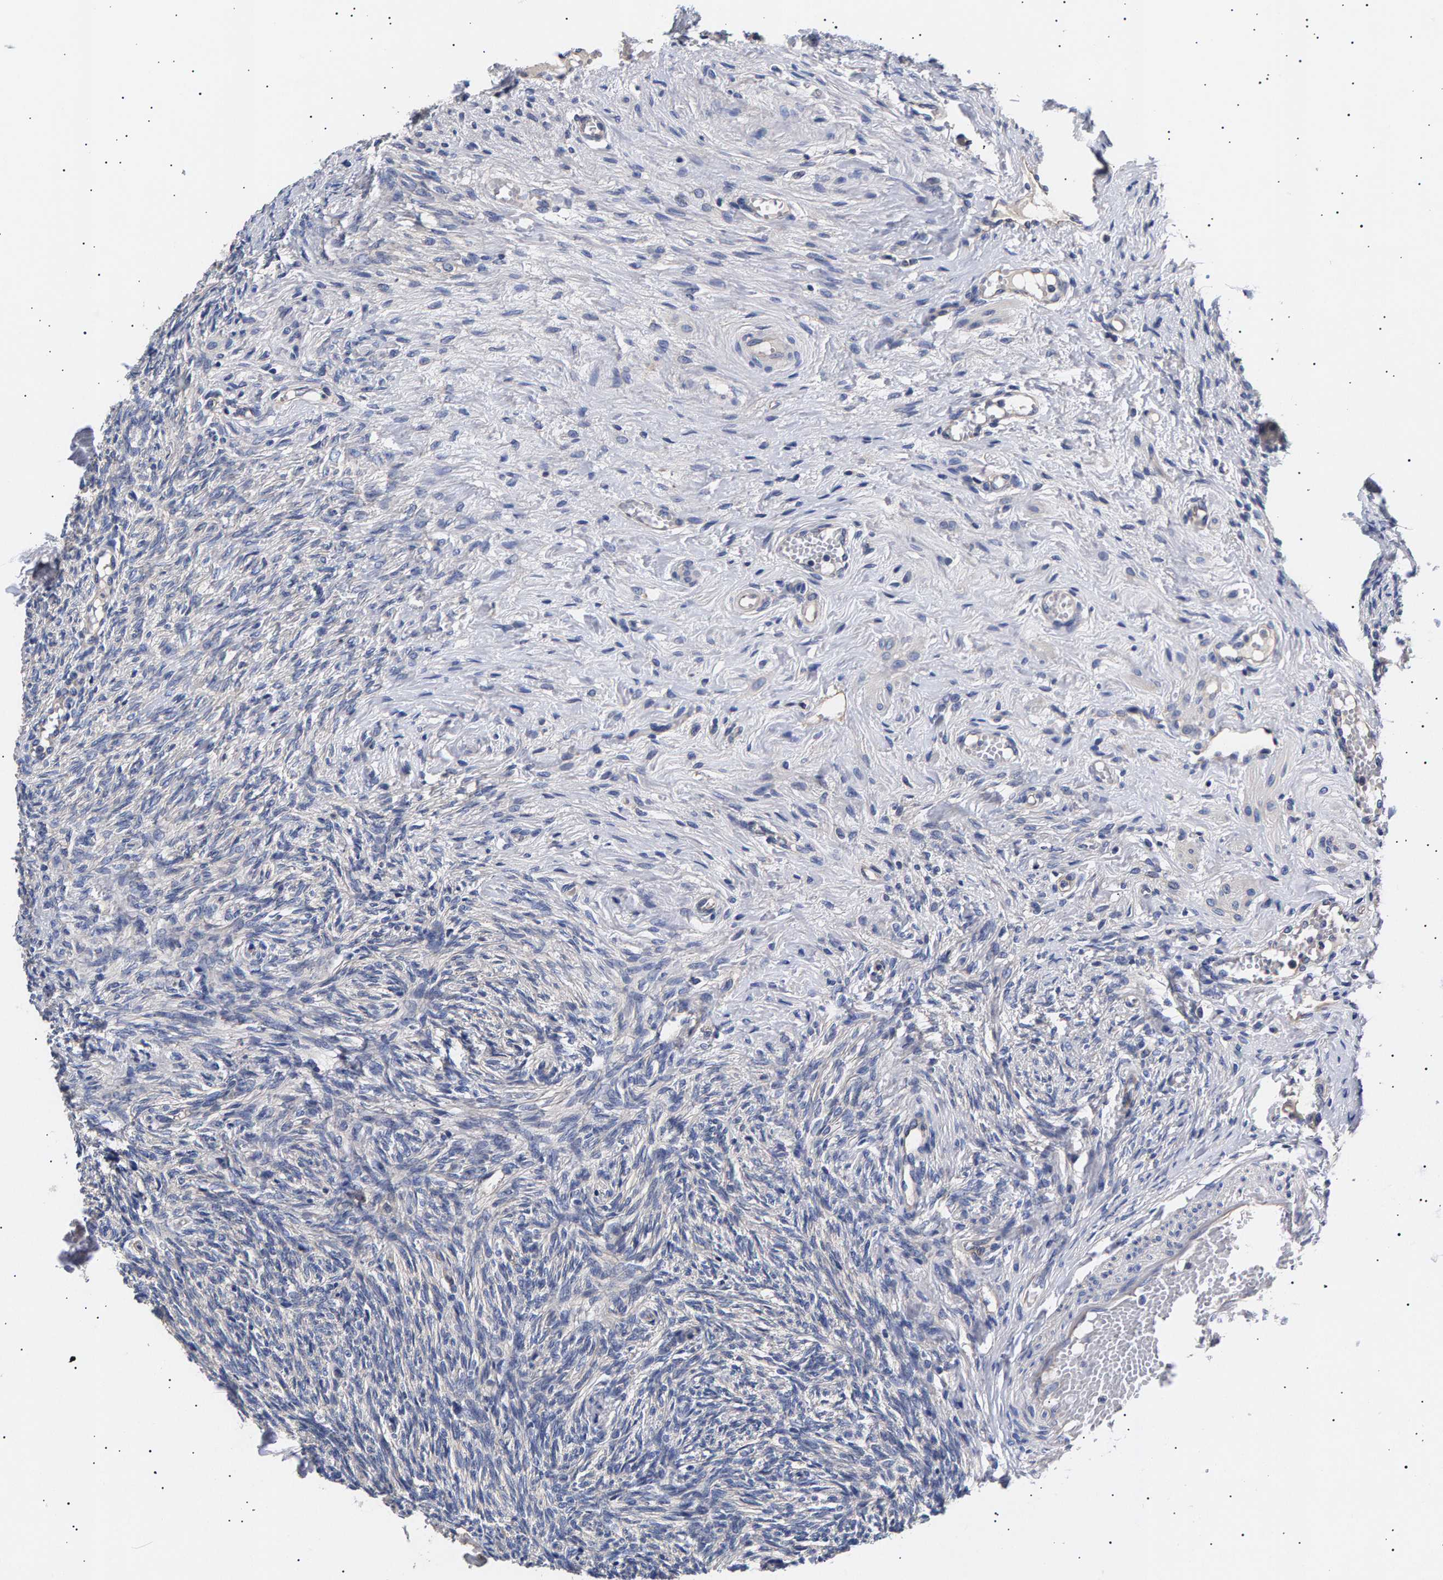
{"staining": {"intensity": "negative", "quantity": "none", "location": "none"}, "tissue": "ovary", "cell_type": "Ovarian stroma cells", "image_type": "normal", "snomed": [{"axis": "morphology", "description": "Normal tissue, NOS"}, {"axis": "topography", "description": "Ovary"}], "caption": "An immunohistochemistry photomicrograph of benign ovary is shown. There is no staining in ovarian stroma cells of ovary.", "gene": "ANKRD40", "patient": {"sex": "female", "age": 41}}